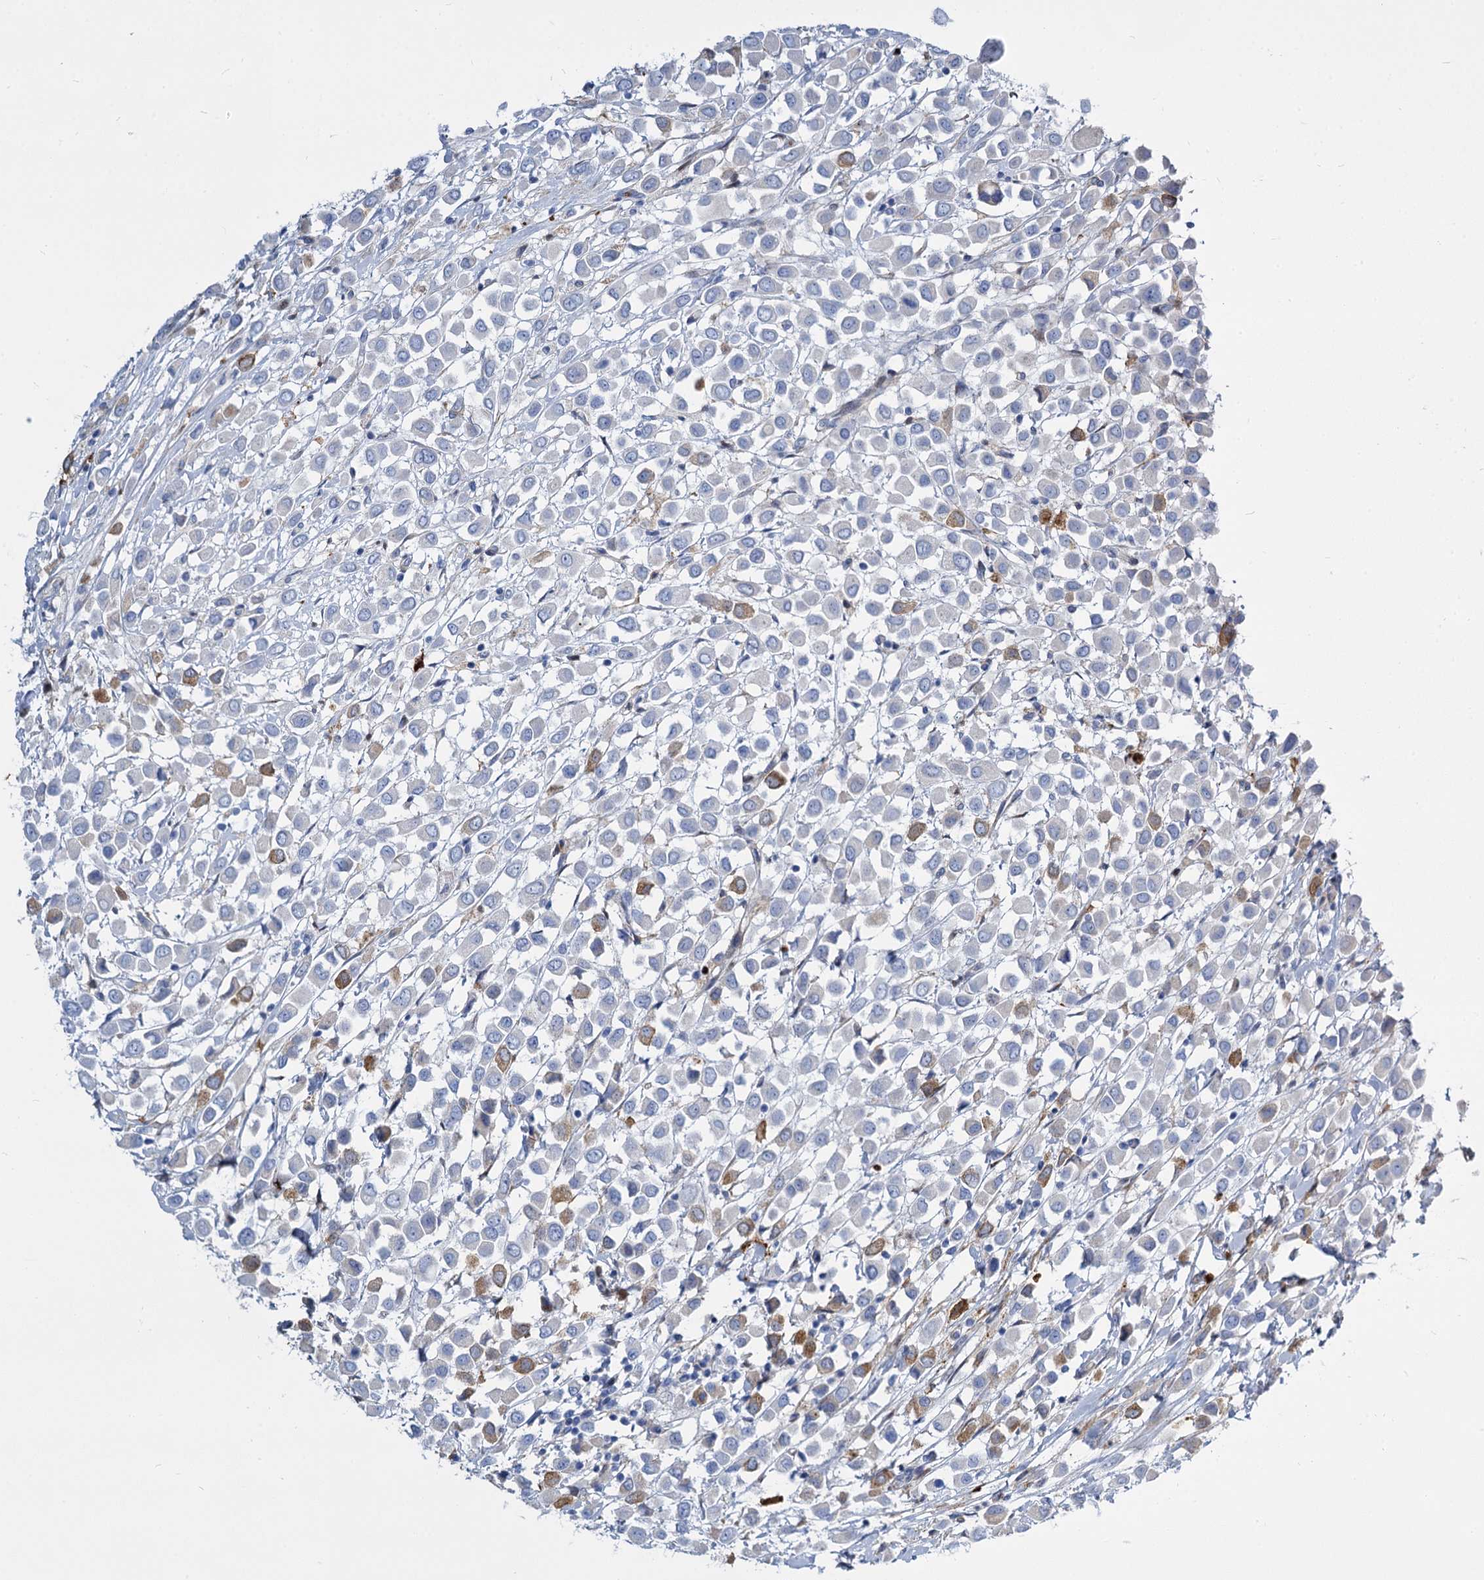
{"staining": {"intensity": "moderate", "quantity": "<25%", "location": "cytoplasmic/membranous"}, "tissue": "breast cancer", "cell_type": "Tumor cells", "image_type": "cancer", "snomed": [{"axis": "morphology", "description": "Duct carcinoma"}, {"axis": "topography", "description": "Breast"}], "caption": "Immunohistochemistry (IHC) histopathology image of breast cancer (infiltrating ductal carcinoma) stained for a protein (brown), which displays low levels of moderate cytoplasmic/membranous expression in about <25% of tumor cells.", "gene": "TRIM77", "patient": {"sex": "female", "age": 61}}